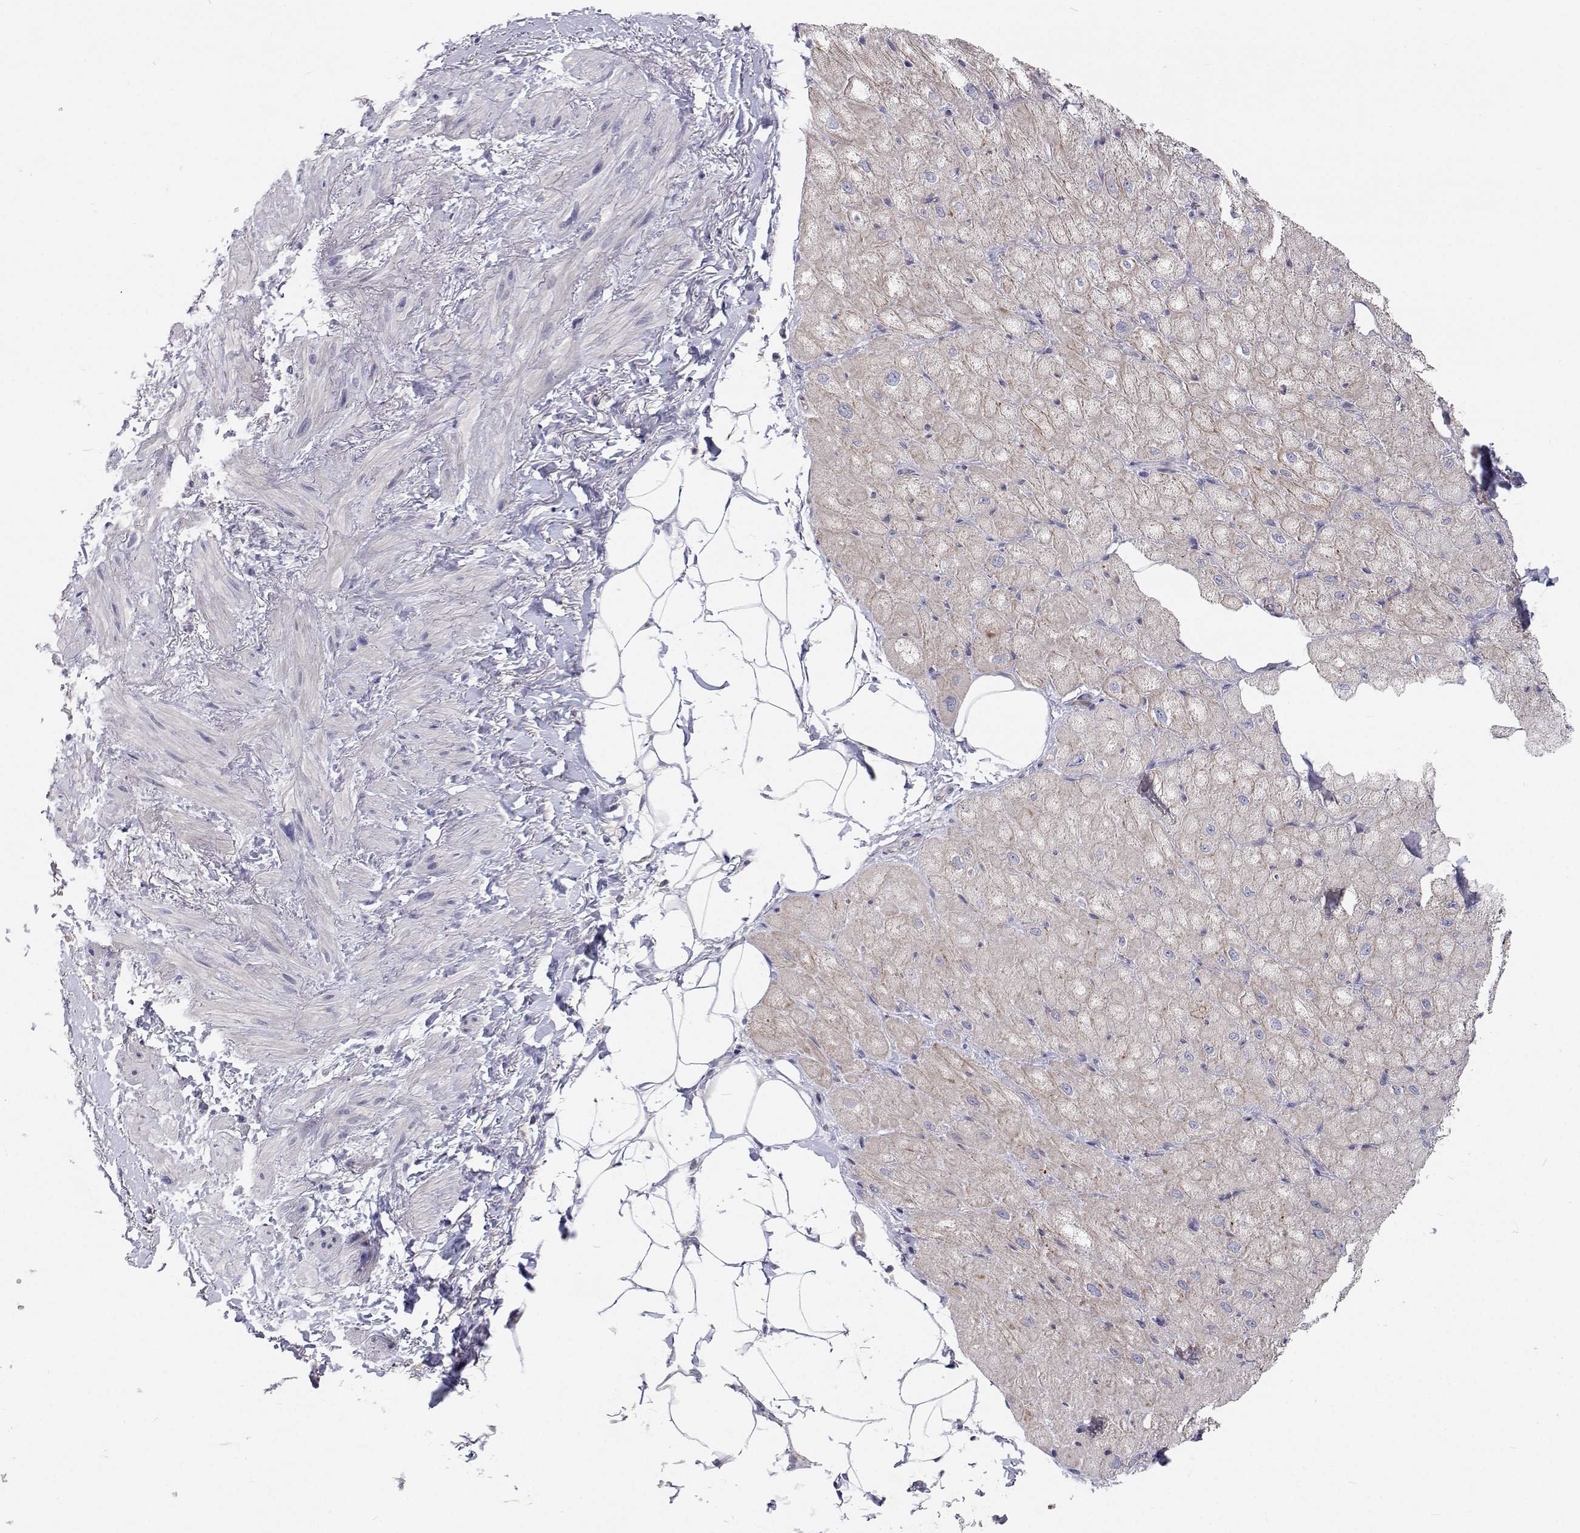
{"staining": {"intensity": "moderate", "quantity": "<25%", "location": "cytoplasmic/membranous"}, "tissue": "heart muscle", "cell_type": "Cardiomyocytes", "image_type": "normal", "snomed": [{"axis": "morphology", "description": "Normal tissue, NOS"}, {"axis": "topography", "description": "Heart"}], "caption": "Immunohistochemical staining of benign human heart muscle demonstrates moderate cytoplasmic/membranous protein staining in about <25% of cardiomyocytes.", "gene": "MYPN", "patient": {"sex": "male", "age": 62}}